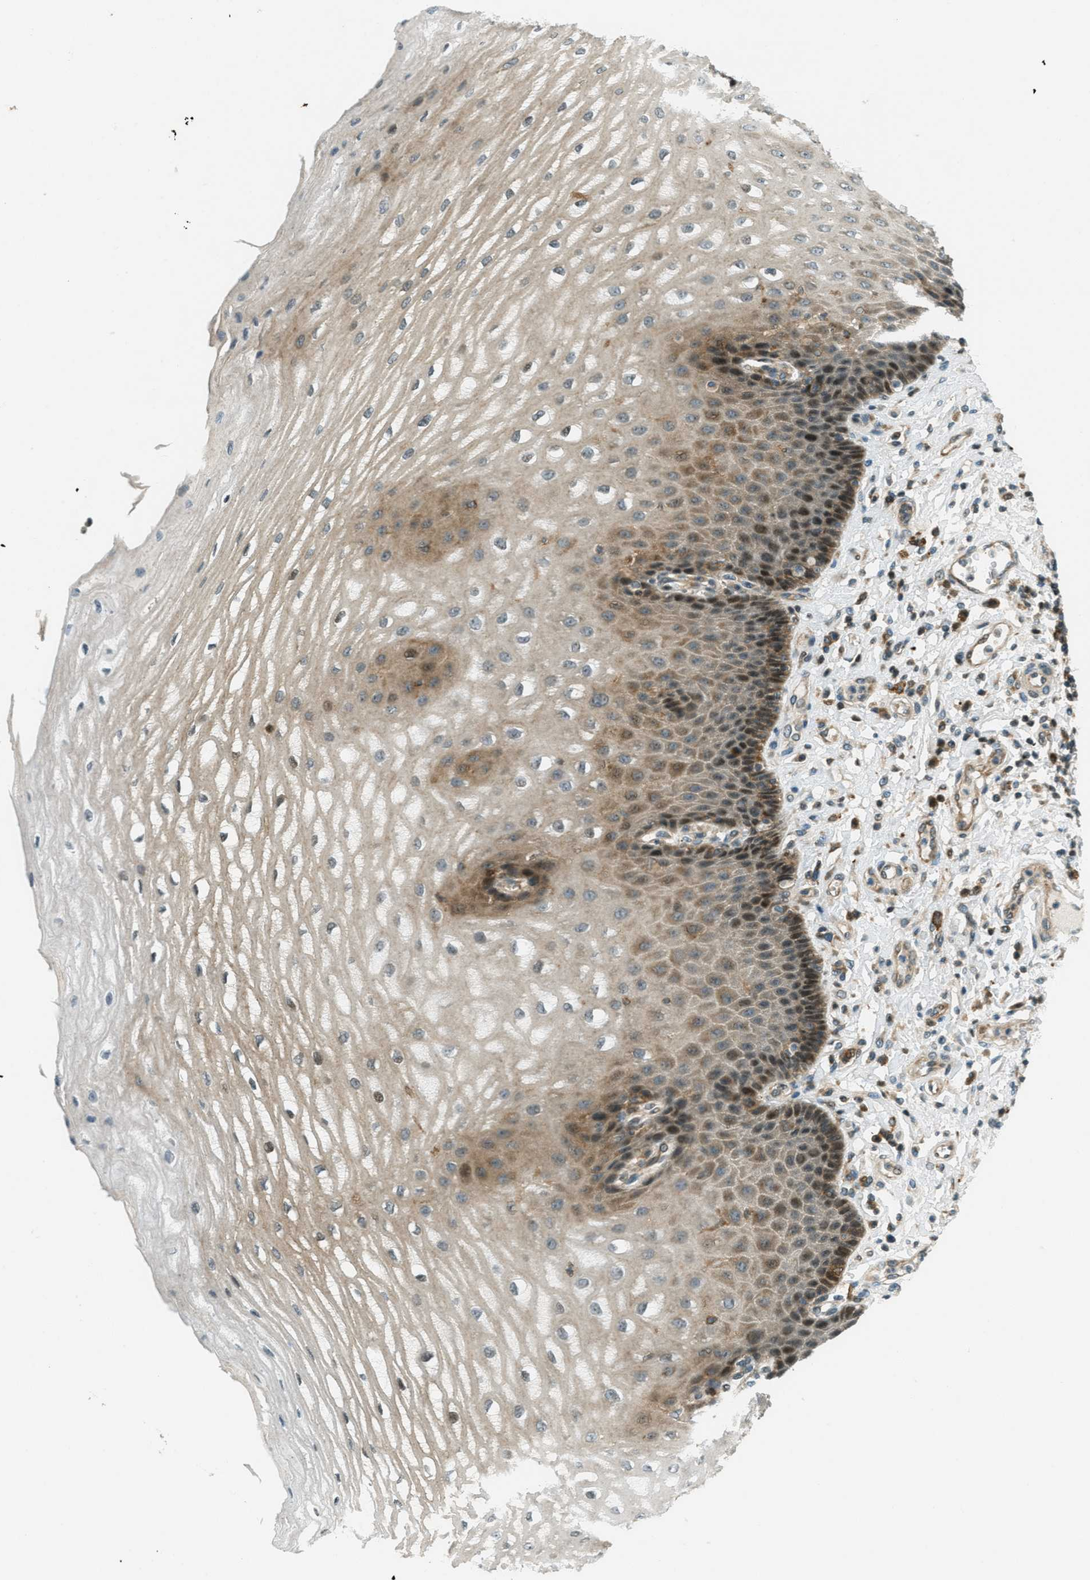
{"staining": {"intensity": "moderate", "quantity": ">75%", "location": "cytoplasmic/membranous,nuclear"}, "tissue": "esophagus", "cell_type": "Squamous epithelial cells", "image_type": "normal", "snomed": [{"axis": "morphology", "description": "Normal tissue, NOS"}, {"axis": "topography", "description": "Esophagus"}], "caption": "An IHC micrograph of benign tissue is shown. Protein staining in brown labels moderate cytoplasmic/membranous,nuclear positivity in esophagus within squamous epithelial cells.", "gene": "PTPN23", "patient": {"sex": "male", "age": 54}}